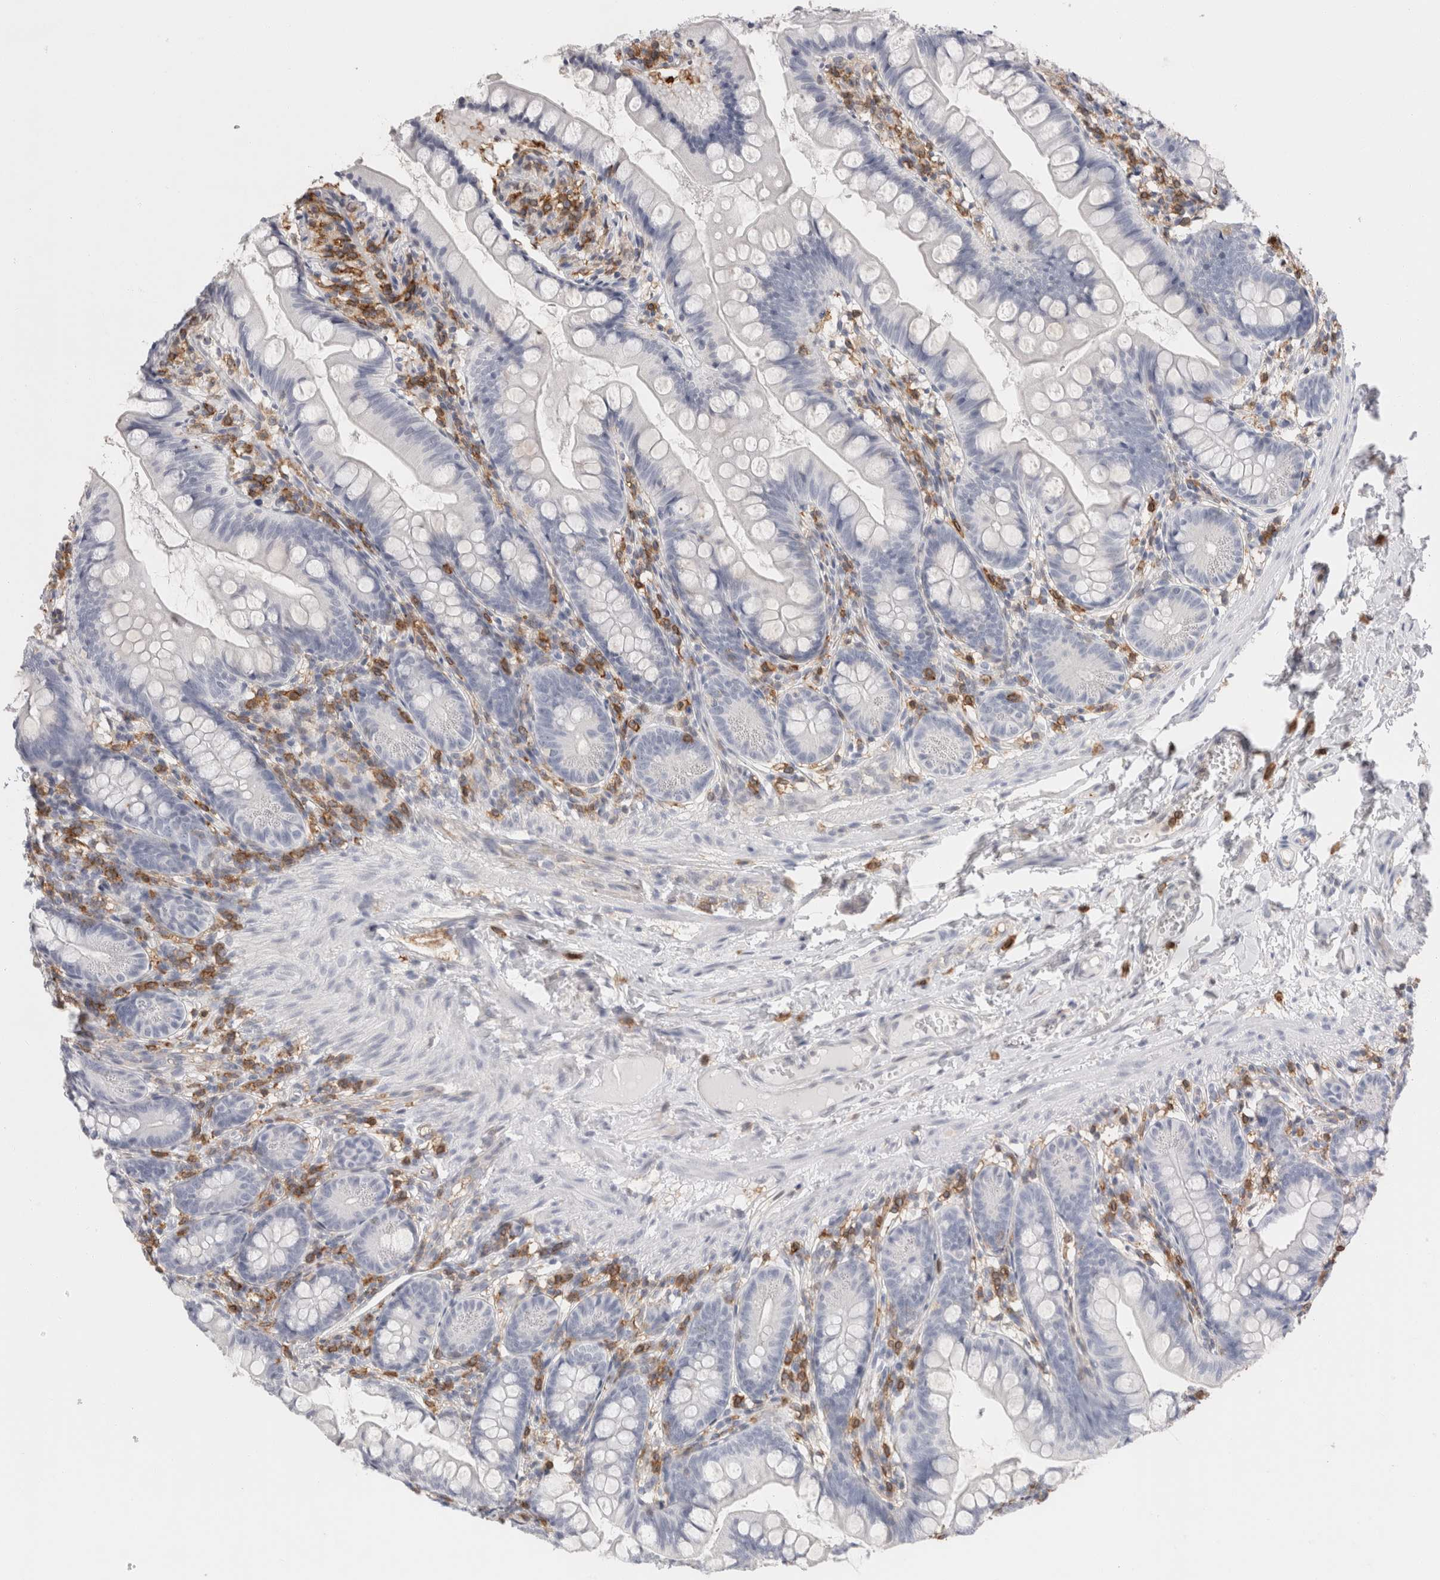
{"staining": {"intensity": "negative", "quantity": "none", "location": "none"}, "tissue": "small intestine", "cell_type": "Glandular cells", "image_type": "normal", "snomed": [{"axis": "morphology", "description": "Normal tissue, NOS"}, {"axis": "topography", "description": "Small intestine"}], "caption": "A micrograph of human small intestine is negative for staining in glandular cells. Brightfield microscopy of immunohistochemistry stained with DAB (brown) and hematoxylin (blue), captured at high magnification.", "gene": "P2RY2", "patient": {"sex": "male", "age": 7}}